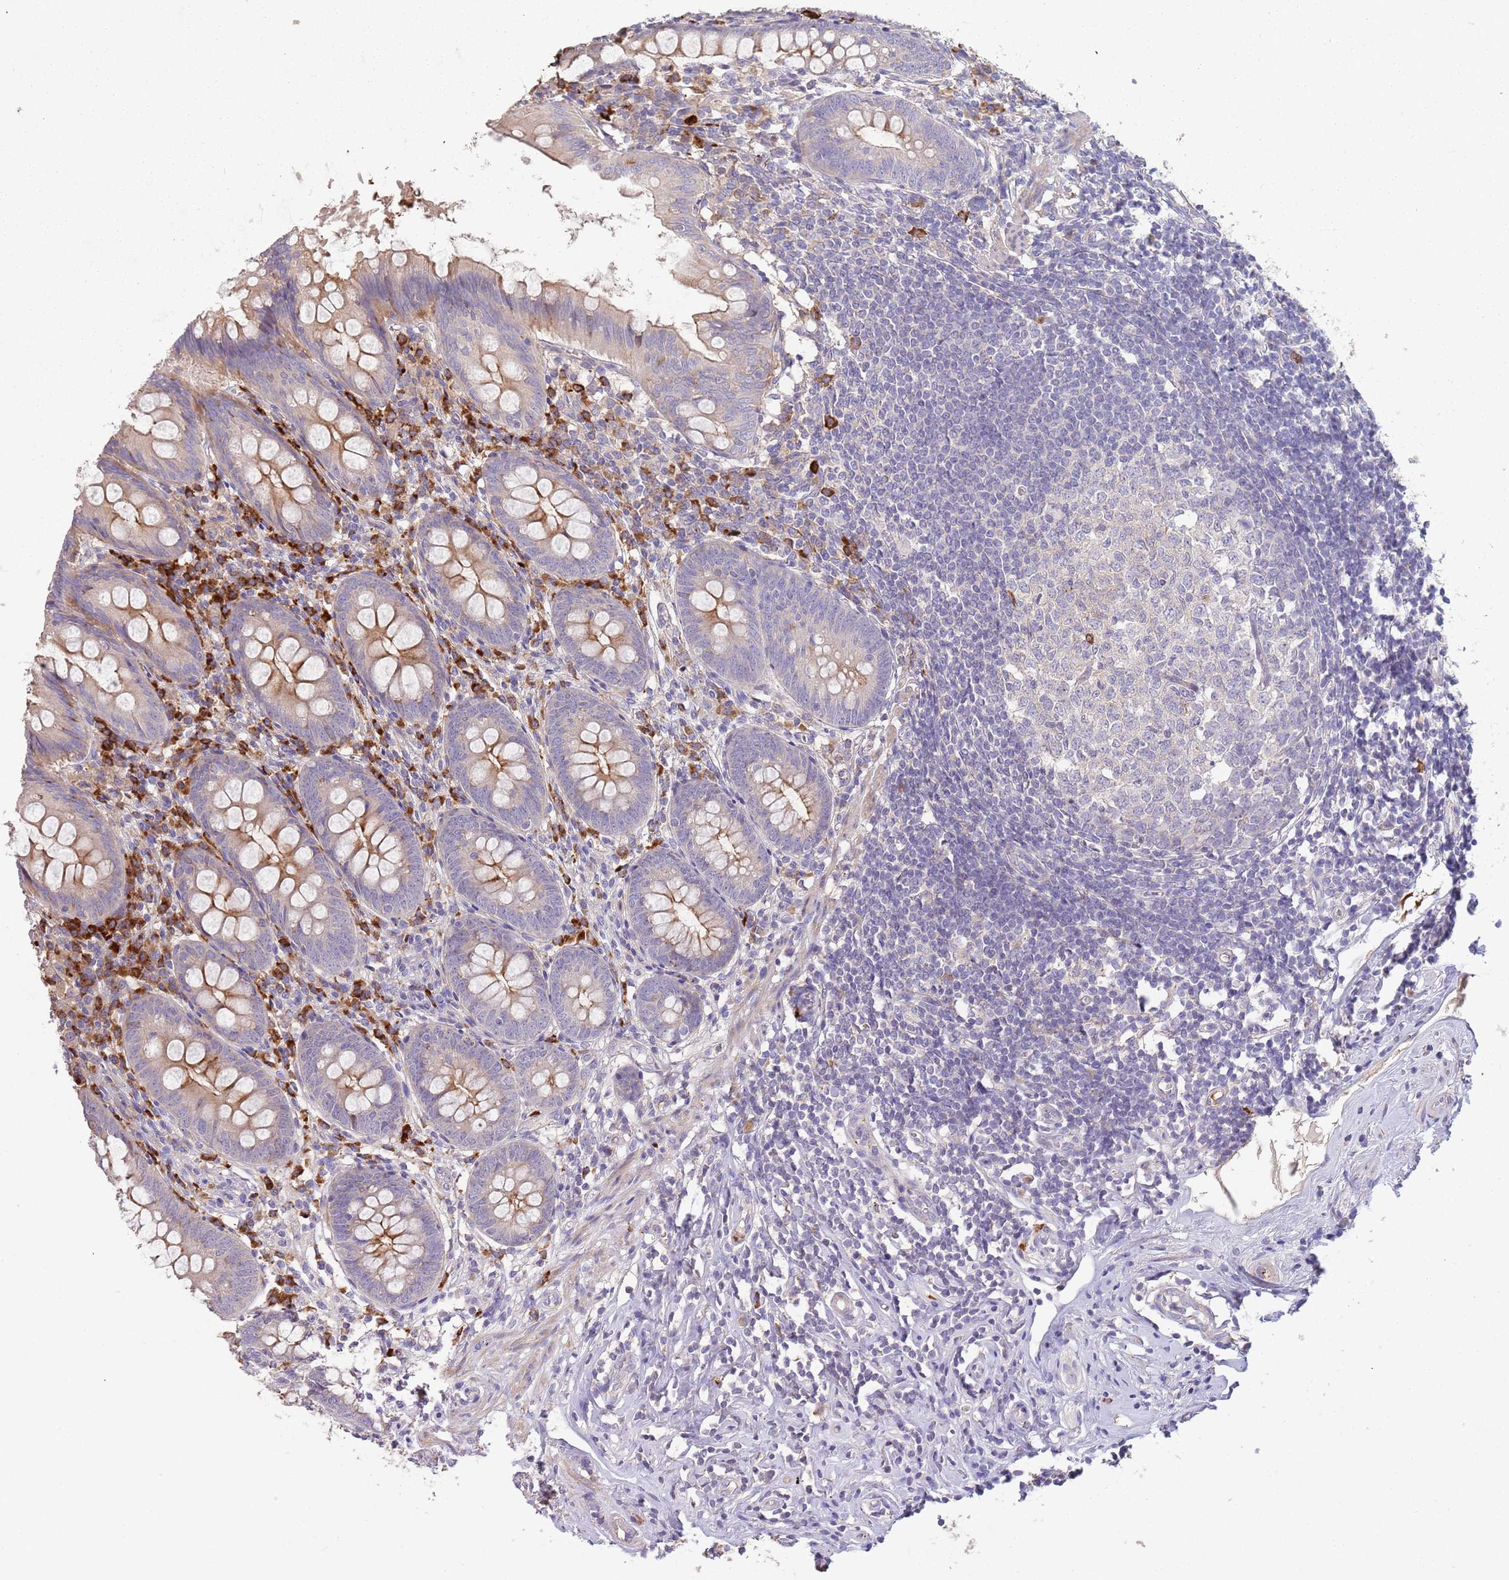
{"staining": {"intensity": "moderate", "quantity": "<25%", "location": "cytoplasmic/membranous"}, "tissue": "appendix", "cell_type": "Glandular cells", "image_type": "normal", "snomed": [{"axis": "morphology", "description": "Normal tissue, NOS"}, {"axis": "topography", "description": "Appendix"}], "caption": "Human appendix stained with a protein marker reveals moderate staining in glandular cells.", "gene": "SUSD1", "patient": {"sex": "female", "age": 51}}